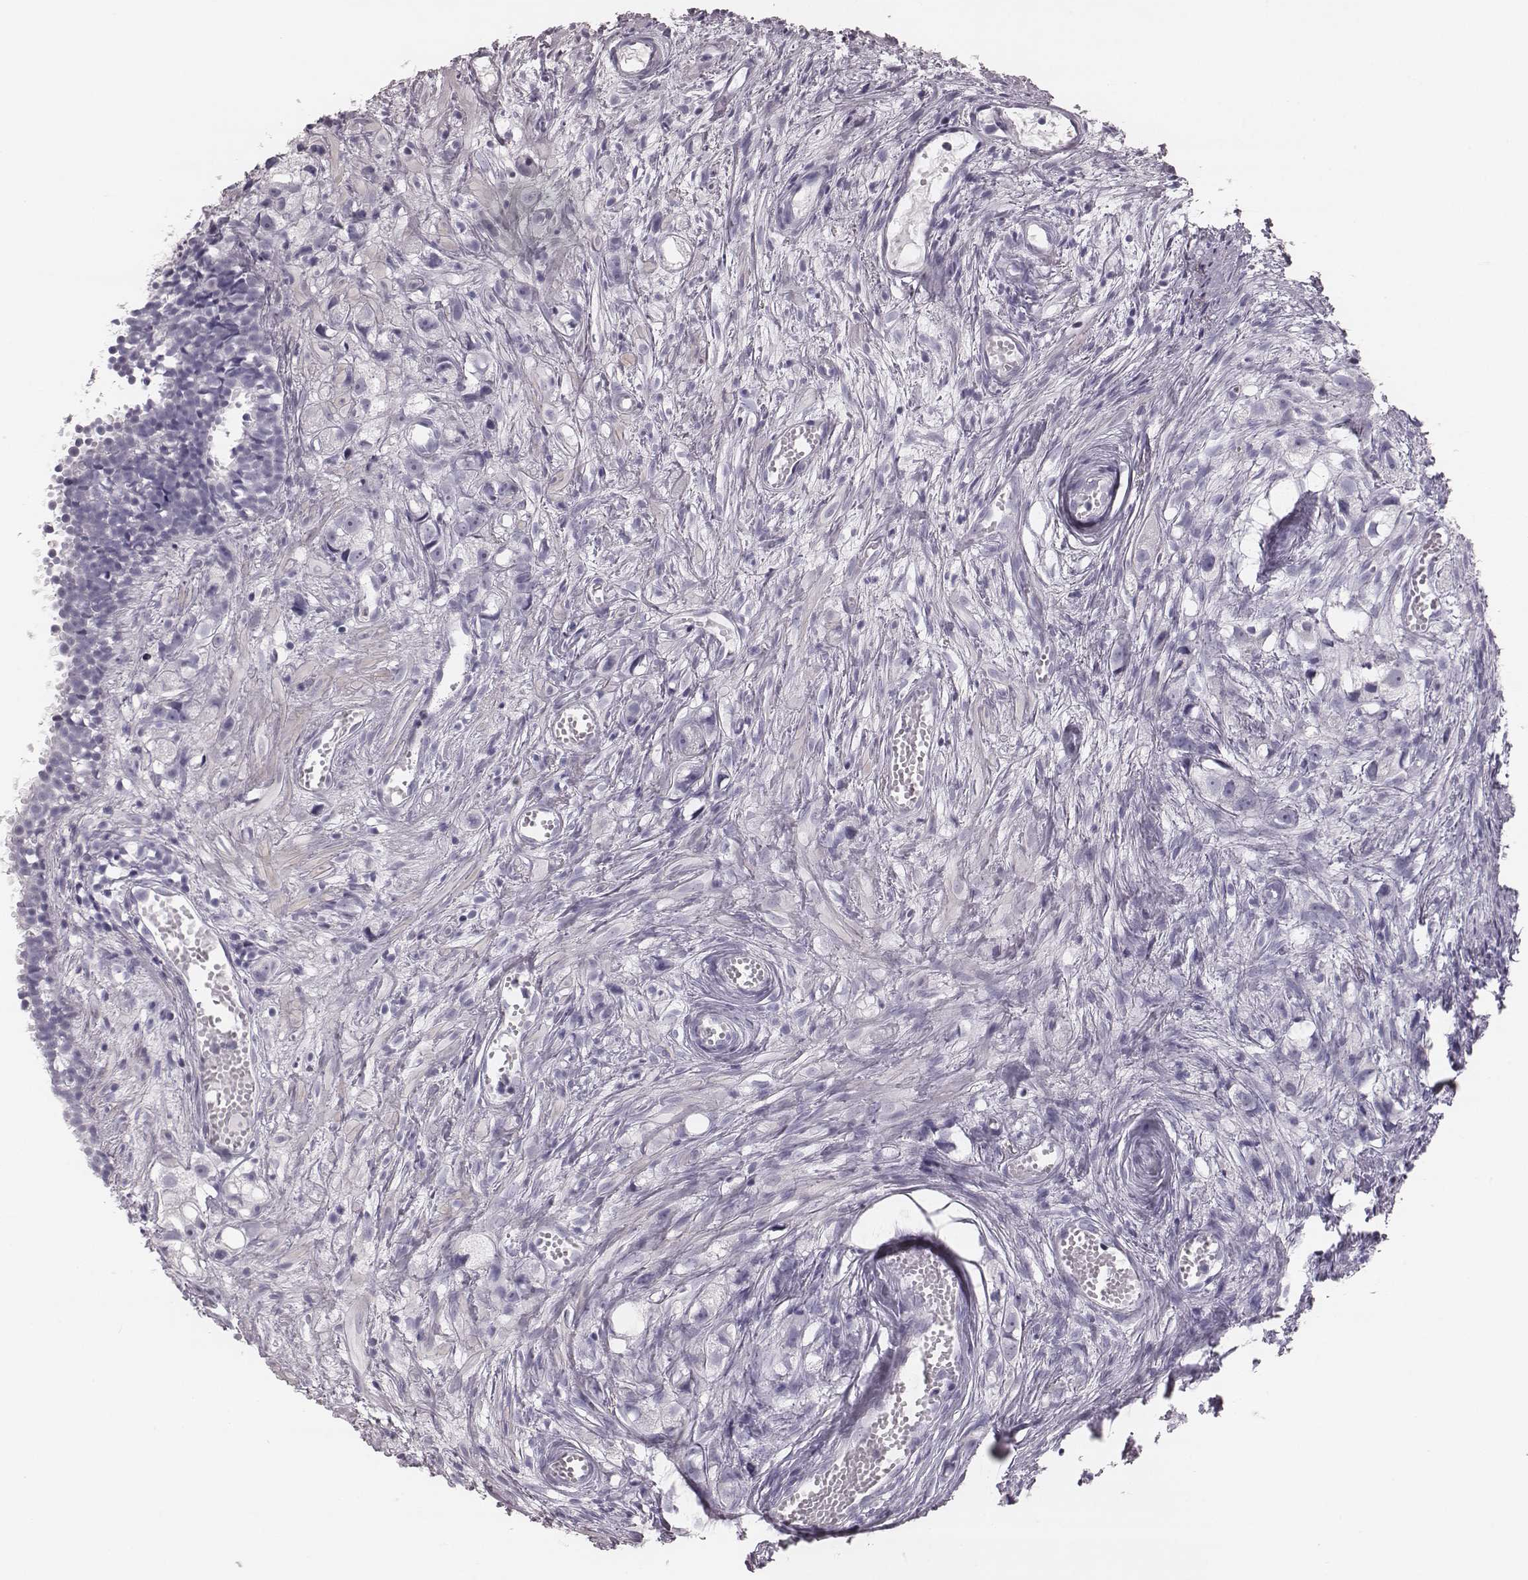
{"staining": {"intensity": "negative", "quantity": "none", "location": "none"}, "tissue": "prostate cancer", "cell_type": "Tumor cells", "image_type": "cancer", "snomed": [{"axis": "morphology", "description": "Adenocarcinoma, High grade"}, {"axis": "topography", "description": "Prostate"}], "caption": "This is a histopathology image of IHC staining of prostate adenocarcinoma (high-grade), which shows no expression in tumor cells.", "gene": "KRT74", "patient": {"sex": "male", "age": 75}}